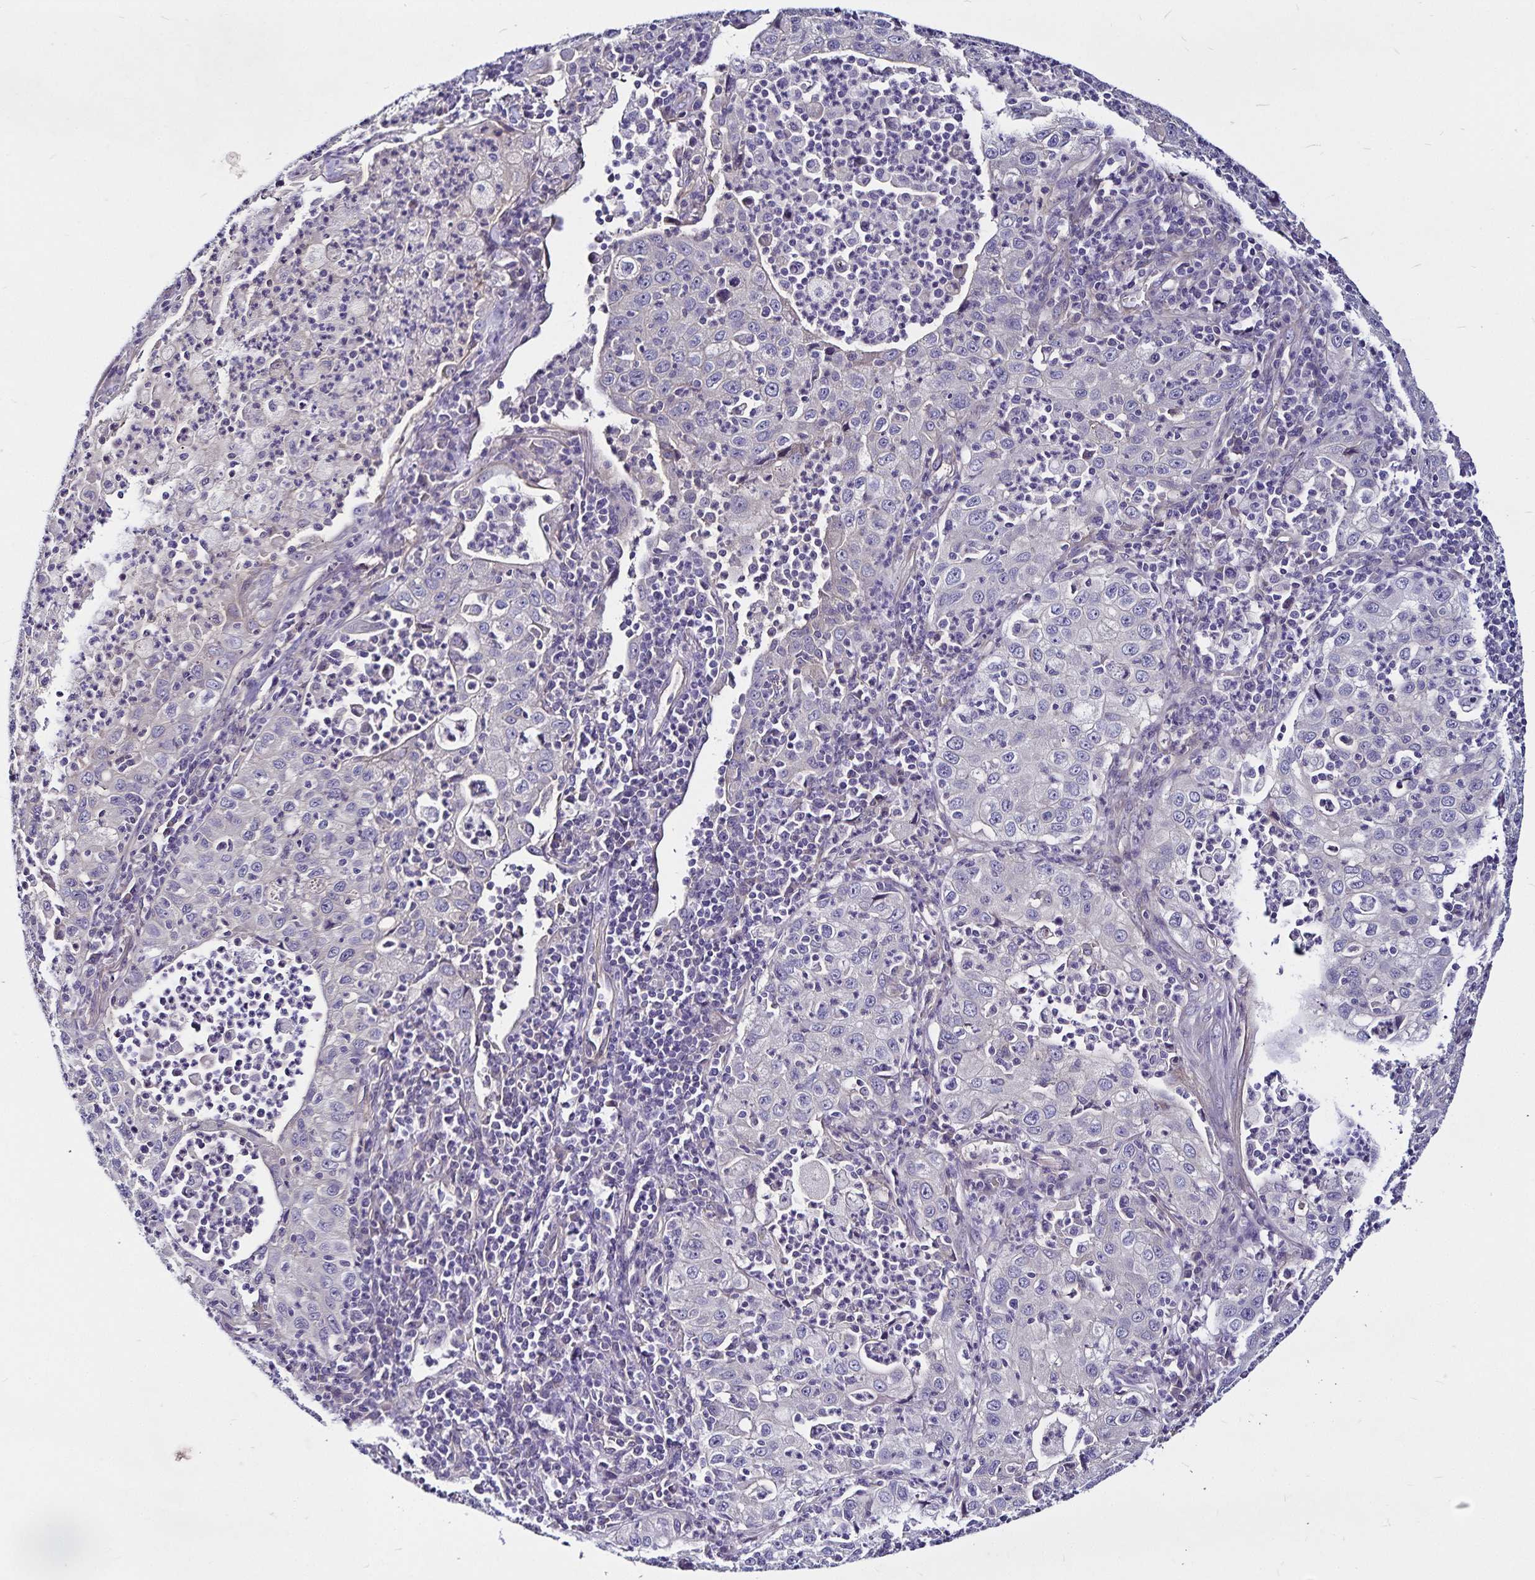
{"staining": {"intensity": "negative", "quantity": "none", "location": "none"}, "tissue": "lung cancer", "cell_type": "Tumor cells", "image_type": "cancer", "snomed": [{"axis": "morphology", "description": "Squamous cell carcinoma, NOS"}, {"axis": "topography", "description": "Lung"}], "caption": "Immunohistochemical staining of lung squamous cell carcinoma displays no significant expression in tumor cells.", "gene": "GNG12", "patient": {"sex": "male", "age": 71}}